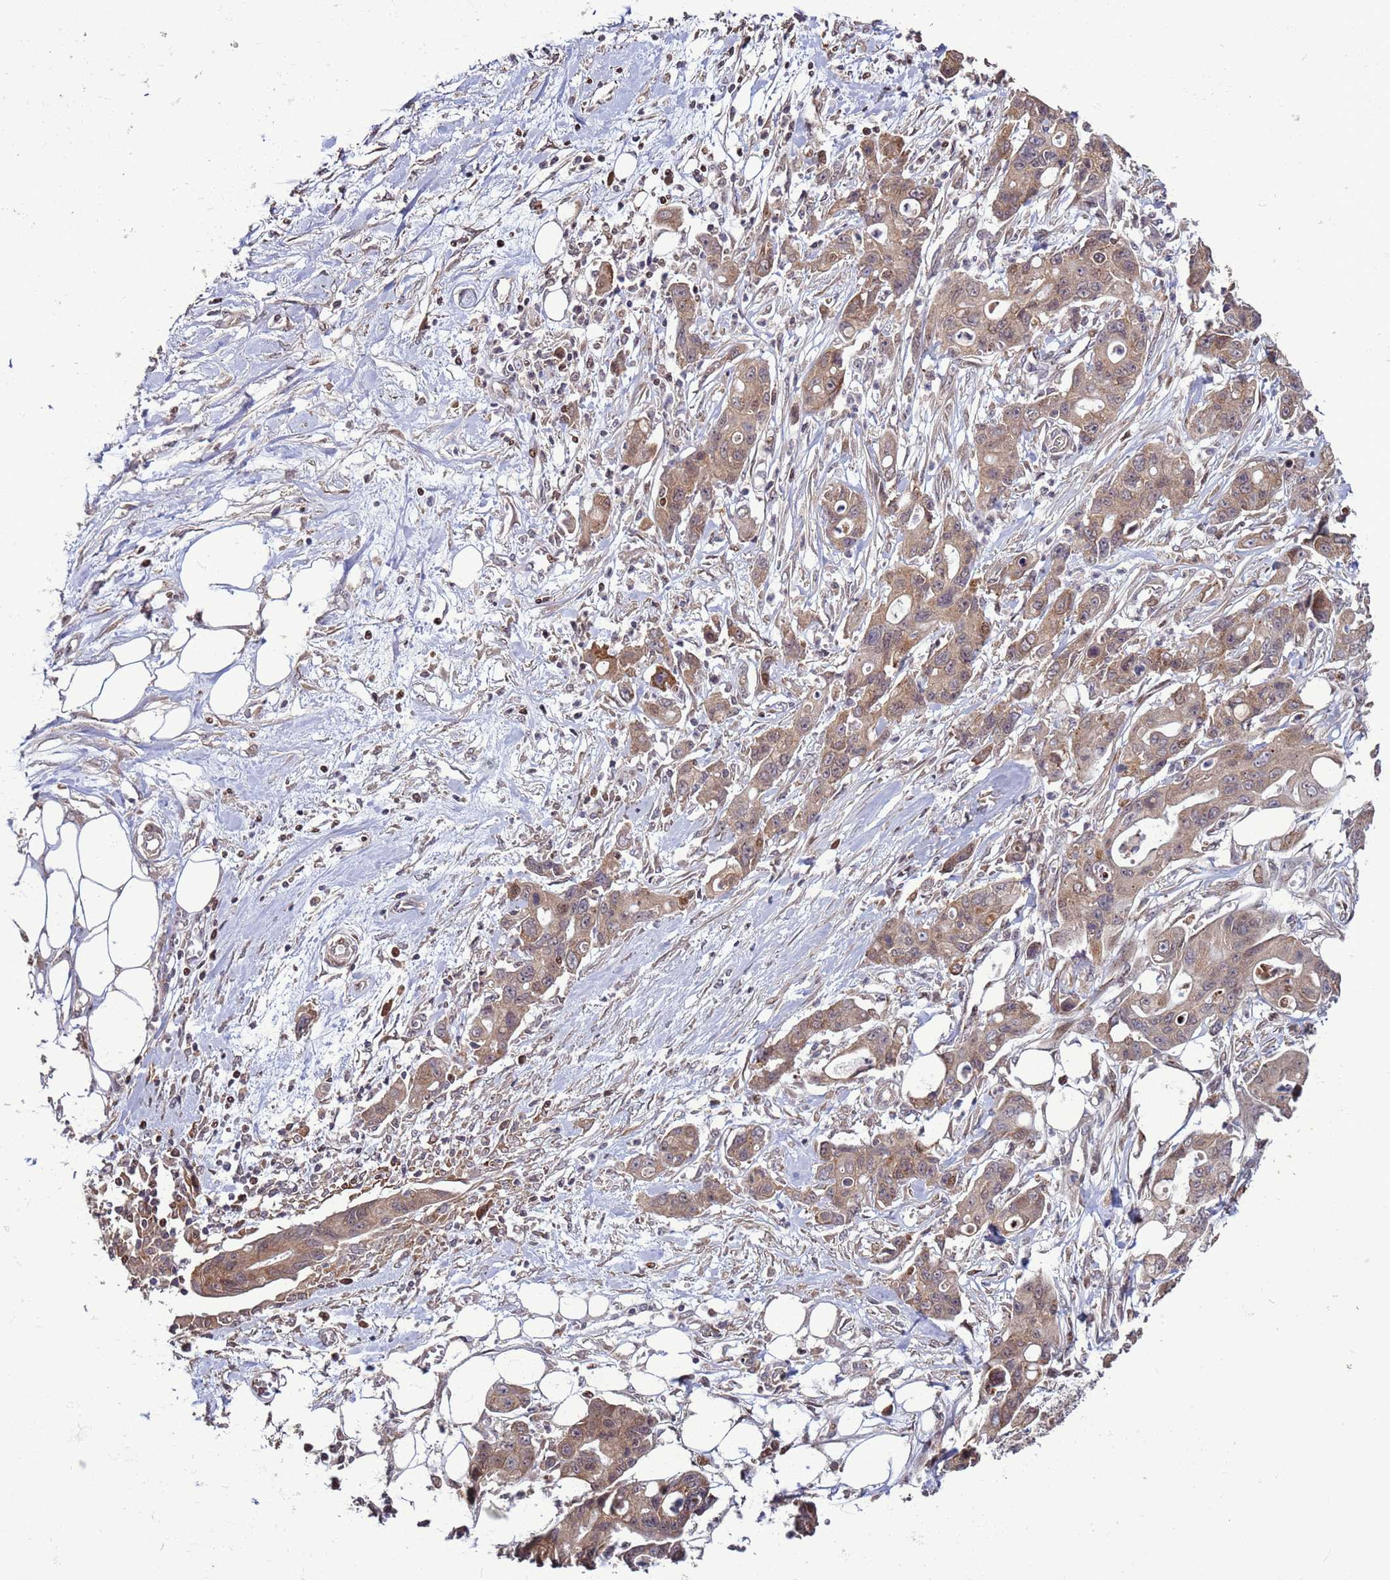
{"staining": {"intensity": "weak", "quantity": ">75%", "location": "cytoplasmic/membranous"}, "tissue": "ovarian cancer", "cell_type": "Tumor cells", "image_type": "cancer", "snomed": [{"axis": "morphology", "description": "Cystadenocarcinoma, mucinous, NOS"}, {"axis": "topography", "description": "Ovary"}], "caption": "A photomicrograph showing weak cytoplasmic/membranous expression in approximately >75% of tumor cells in ovarian cancer, as visualized by brown immunohistochemical staining.", "gene": "HGH1", "patient": {"sex": "female", "age": 70}}